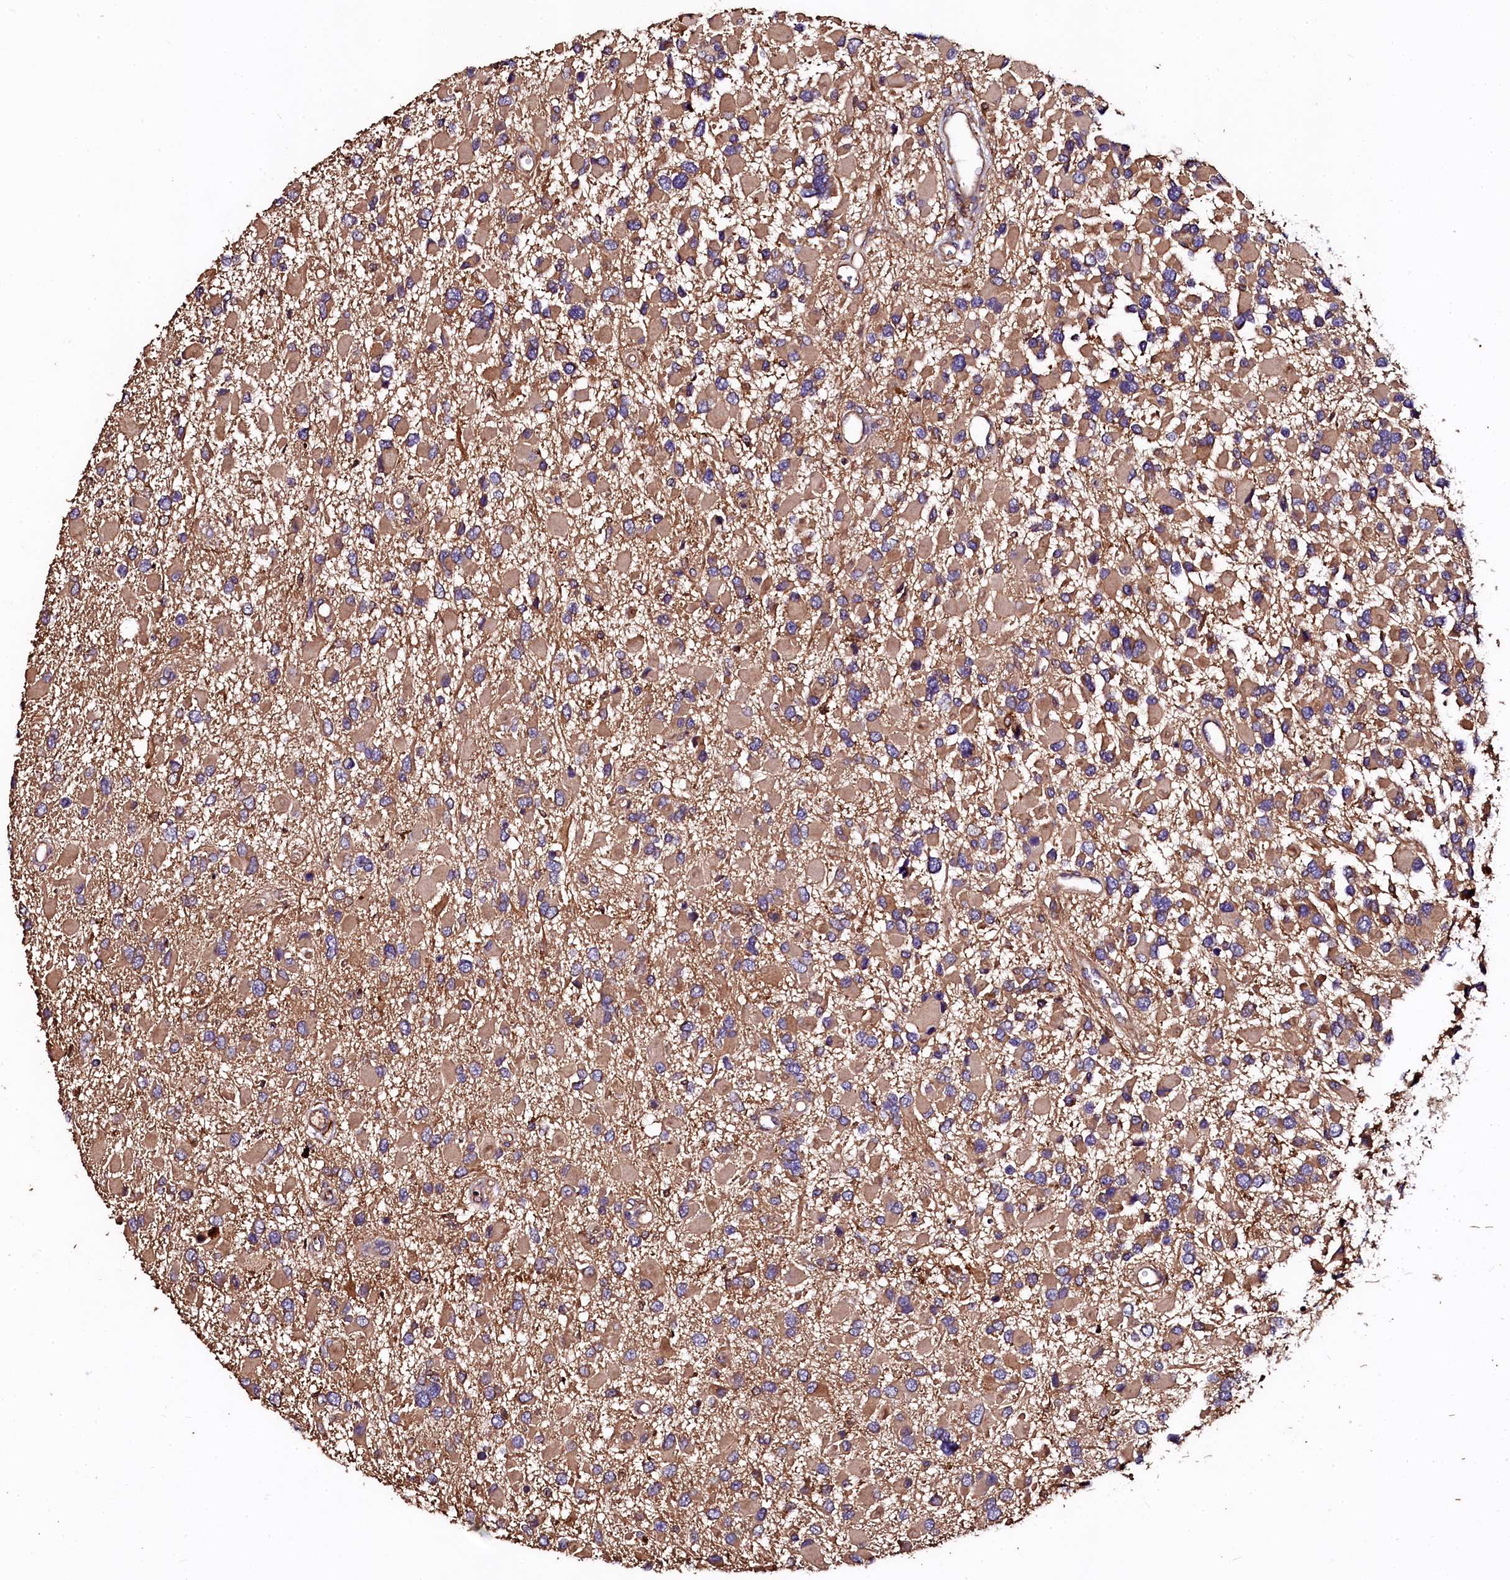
{"staining": {"intensity": "moderate", "quantity": ">75%", "location": "cytoplasmic/membranous"}, "tissue": "glioma", "cell_type": "Tumor cells", "image_type": "cancer", "snomed": [{"axis": "morphology", "description": "Glioma, malignant, High grade"}, {"axis": "topography", "description": "Brain"}], "caption": "Tumor cells exhibit moderate cytoplasmic/membranous staining in about >75% of cells in glioma.", "gene": "APPL2", "patient": {"sex": "male", "age": 53}}